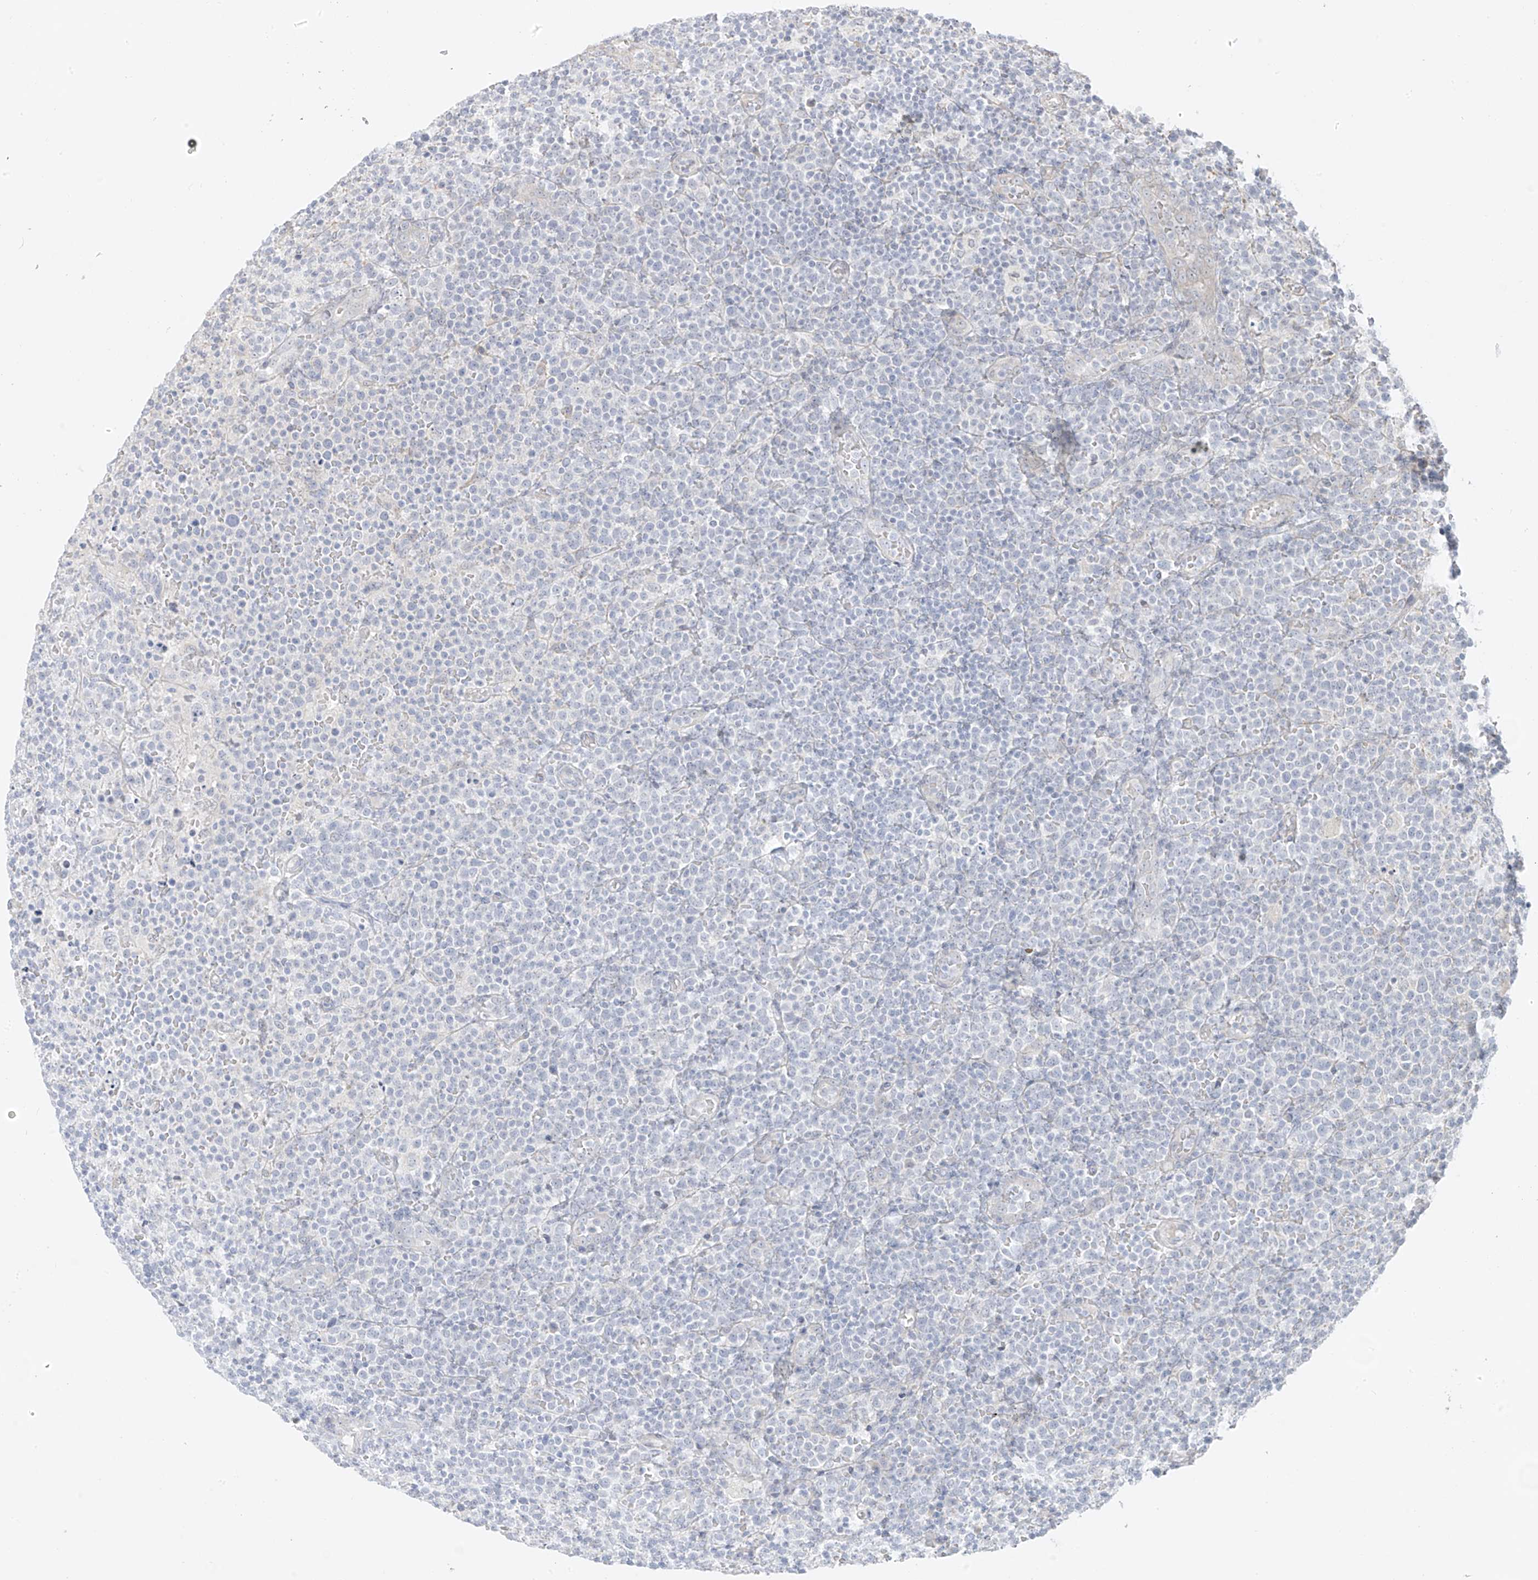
{"staining": {"intensity": "negative", "quantity": "none", "location": "none"}, "tissue": "lymphoma", "cell_type": "Tumor cells", "image_type": "cancer", "snomed": [{"axis": "morphology", "description": "Malignant lymphoma, non-Hodgkin's type, High grade"}, {"axis": "topography", "description": "Lymph node"}], "caption": "Protein analysis of high-grade malignant lymphoma, non-Hodgkin's type exhibits no significant positivity in tumor cells.", "gene": "DCDC2", "patient": {"sex": "male", "age": 61}}